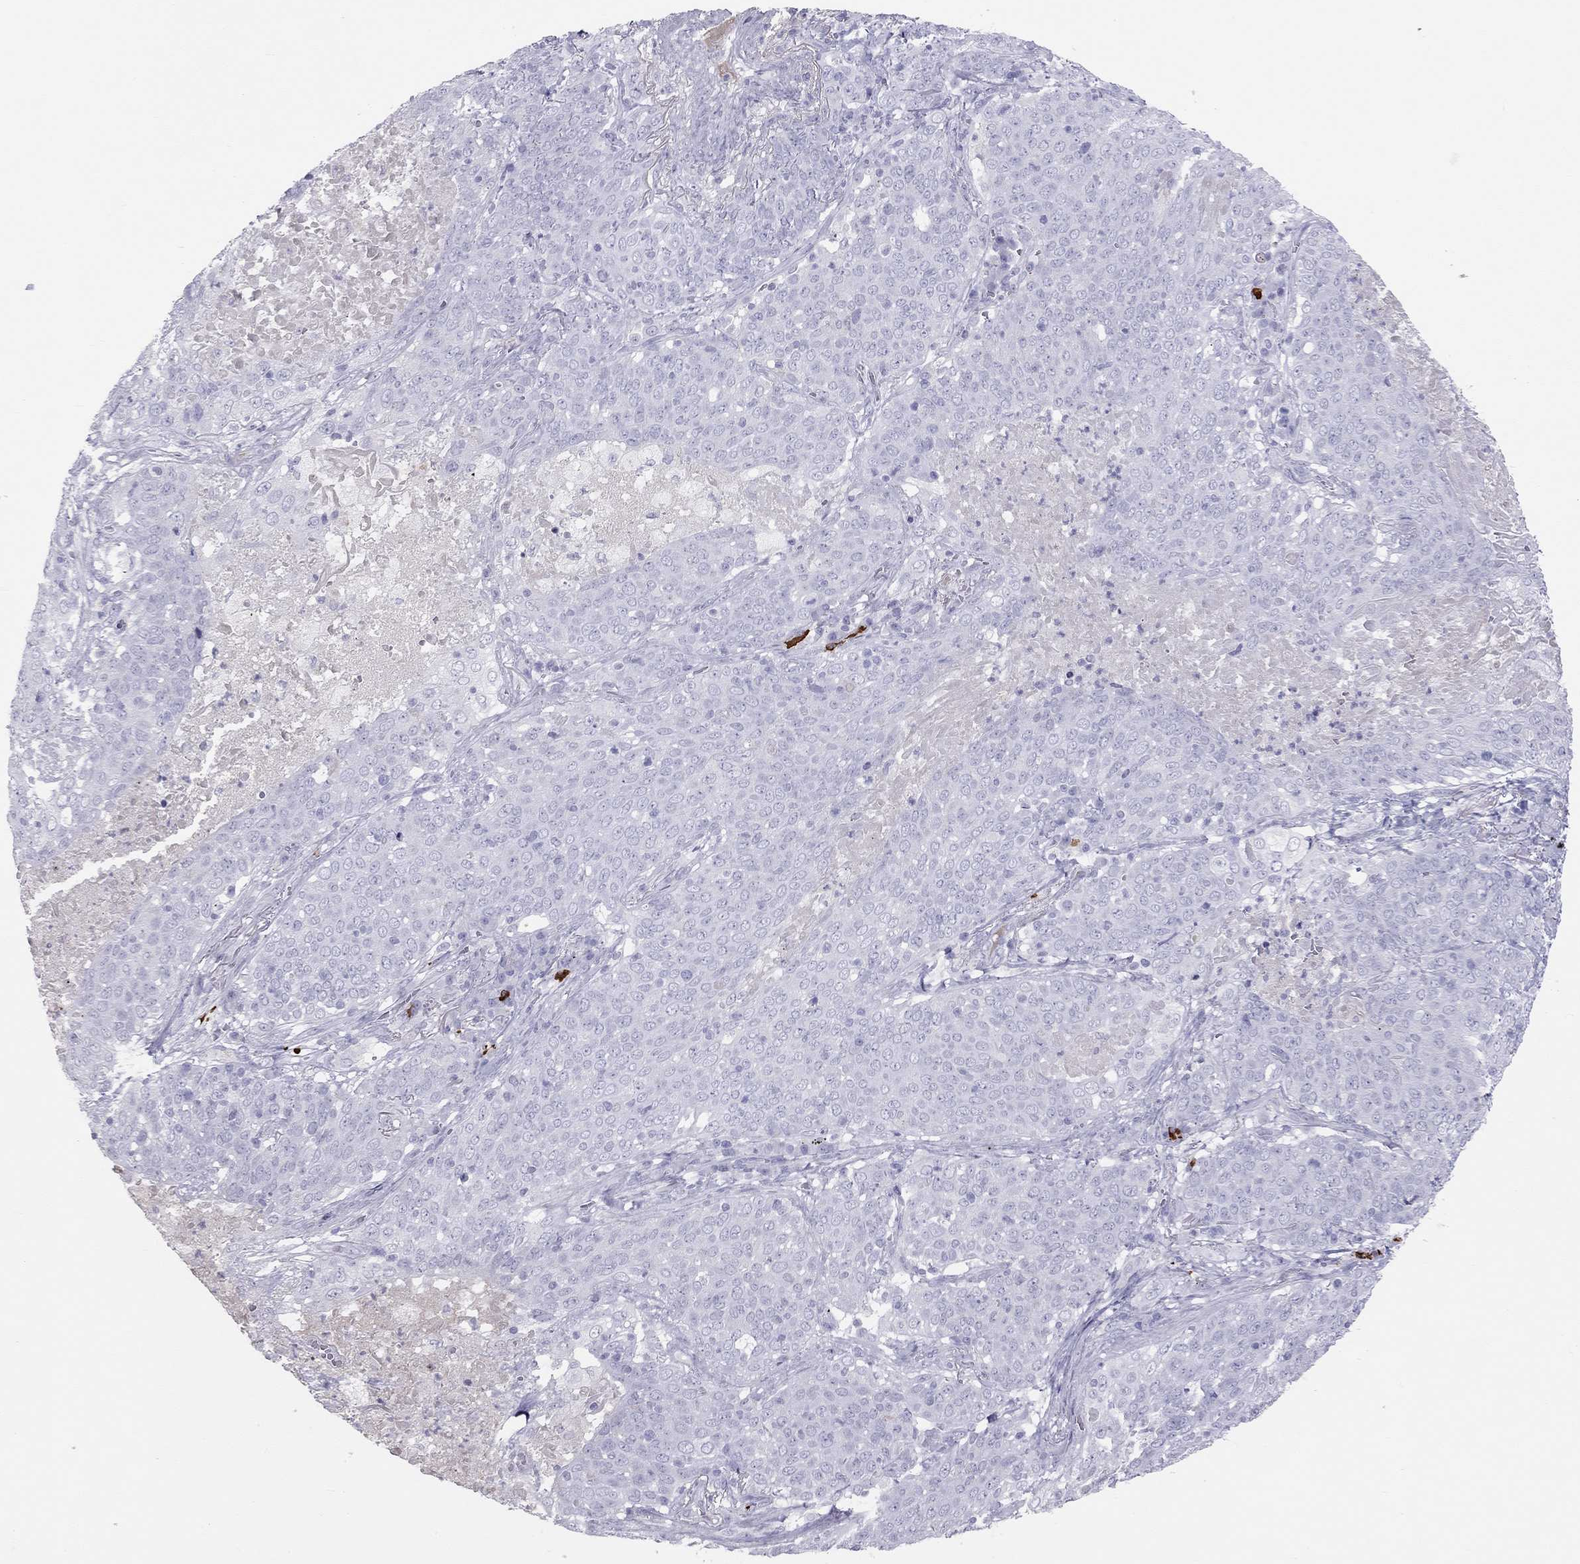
{"staining": {"intensity": "negative", "quantity": "none", "location": "none"}, "tissue": "lung cancer", "cell_type": "Tumor cells", "image_type": "cancer", "snomed": [{"axis": "morphology", "description": "Squamous cell carcinoma, NOS"}, {"axis": "topography", "description": "Lung"}], "caption": "High power microscopy histopathology image of an immunohistochemistry (IHC) image of lung cancer (squamous cell carcinoma), revealing no significant staining in tumor cells.", "gene": "KLRG1", "patient": {"sex": "male", "age": 82}}